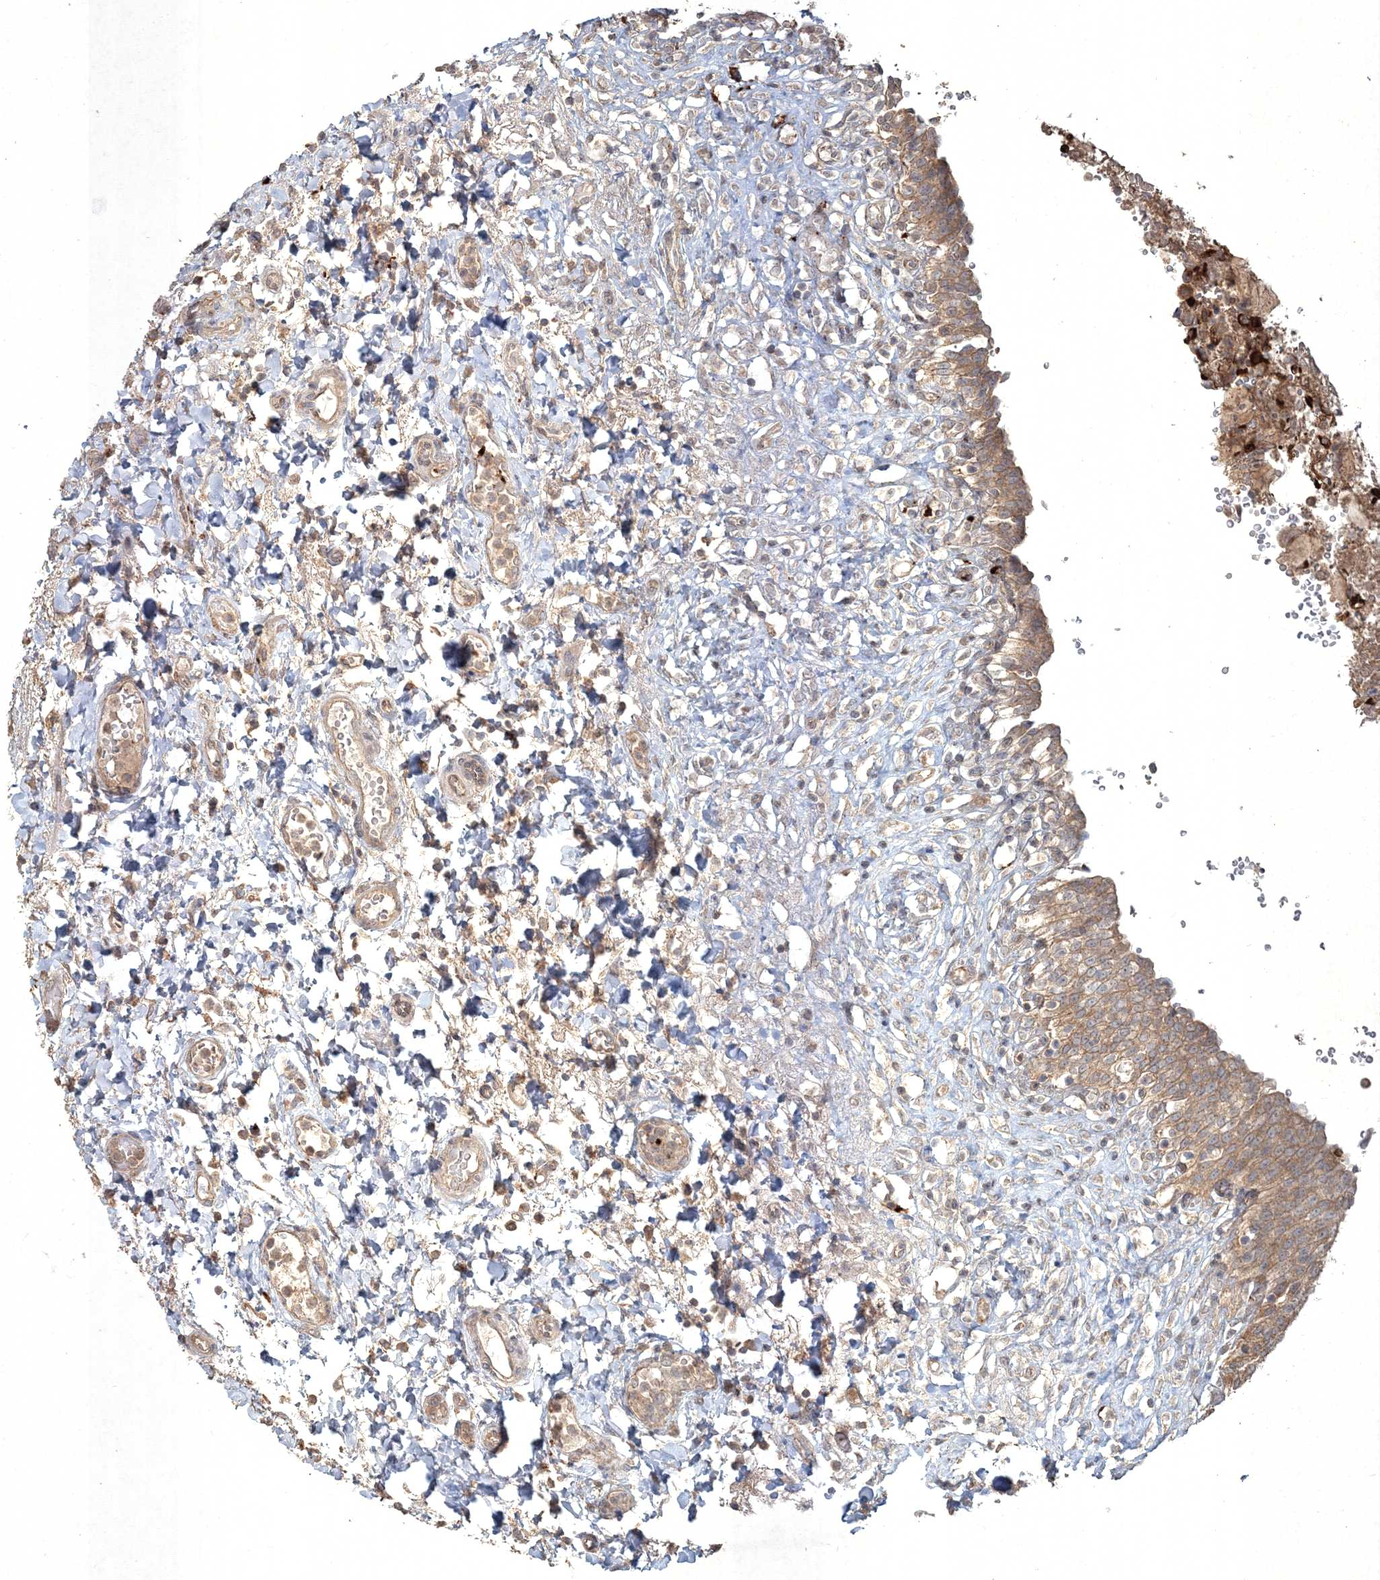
{"staining": {"intensity": "moderate", "quantity": ">75%", "location": "cytoplasmic/membranous"}, "tissue": "urinary bladder", "cell_type": "Urothelial cells", "image_type": "normal", "snomed": [{"axis": "morphology", "description": "Urothelial carcinoma, High grade"}, {"axis": "topography", "description": "Urinary bladder"}], "caption": "Immunohistochemical staining of benign human urinary bladder shows moderate cytoplasmic/membranous protein expression in approximately >75% of urothelial cells.", "gene": "SPRY1", "patient": {"sex": "male", "age": 46}}